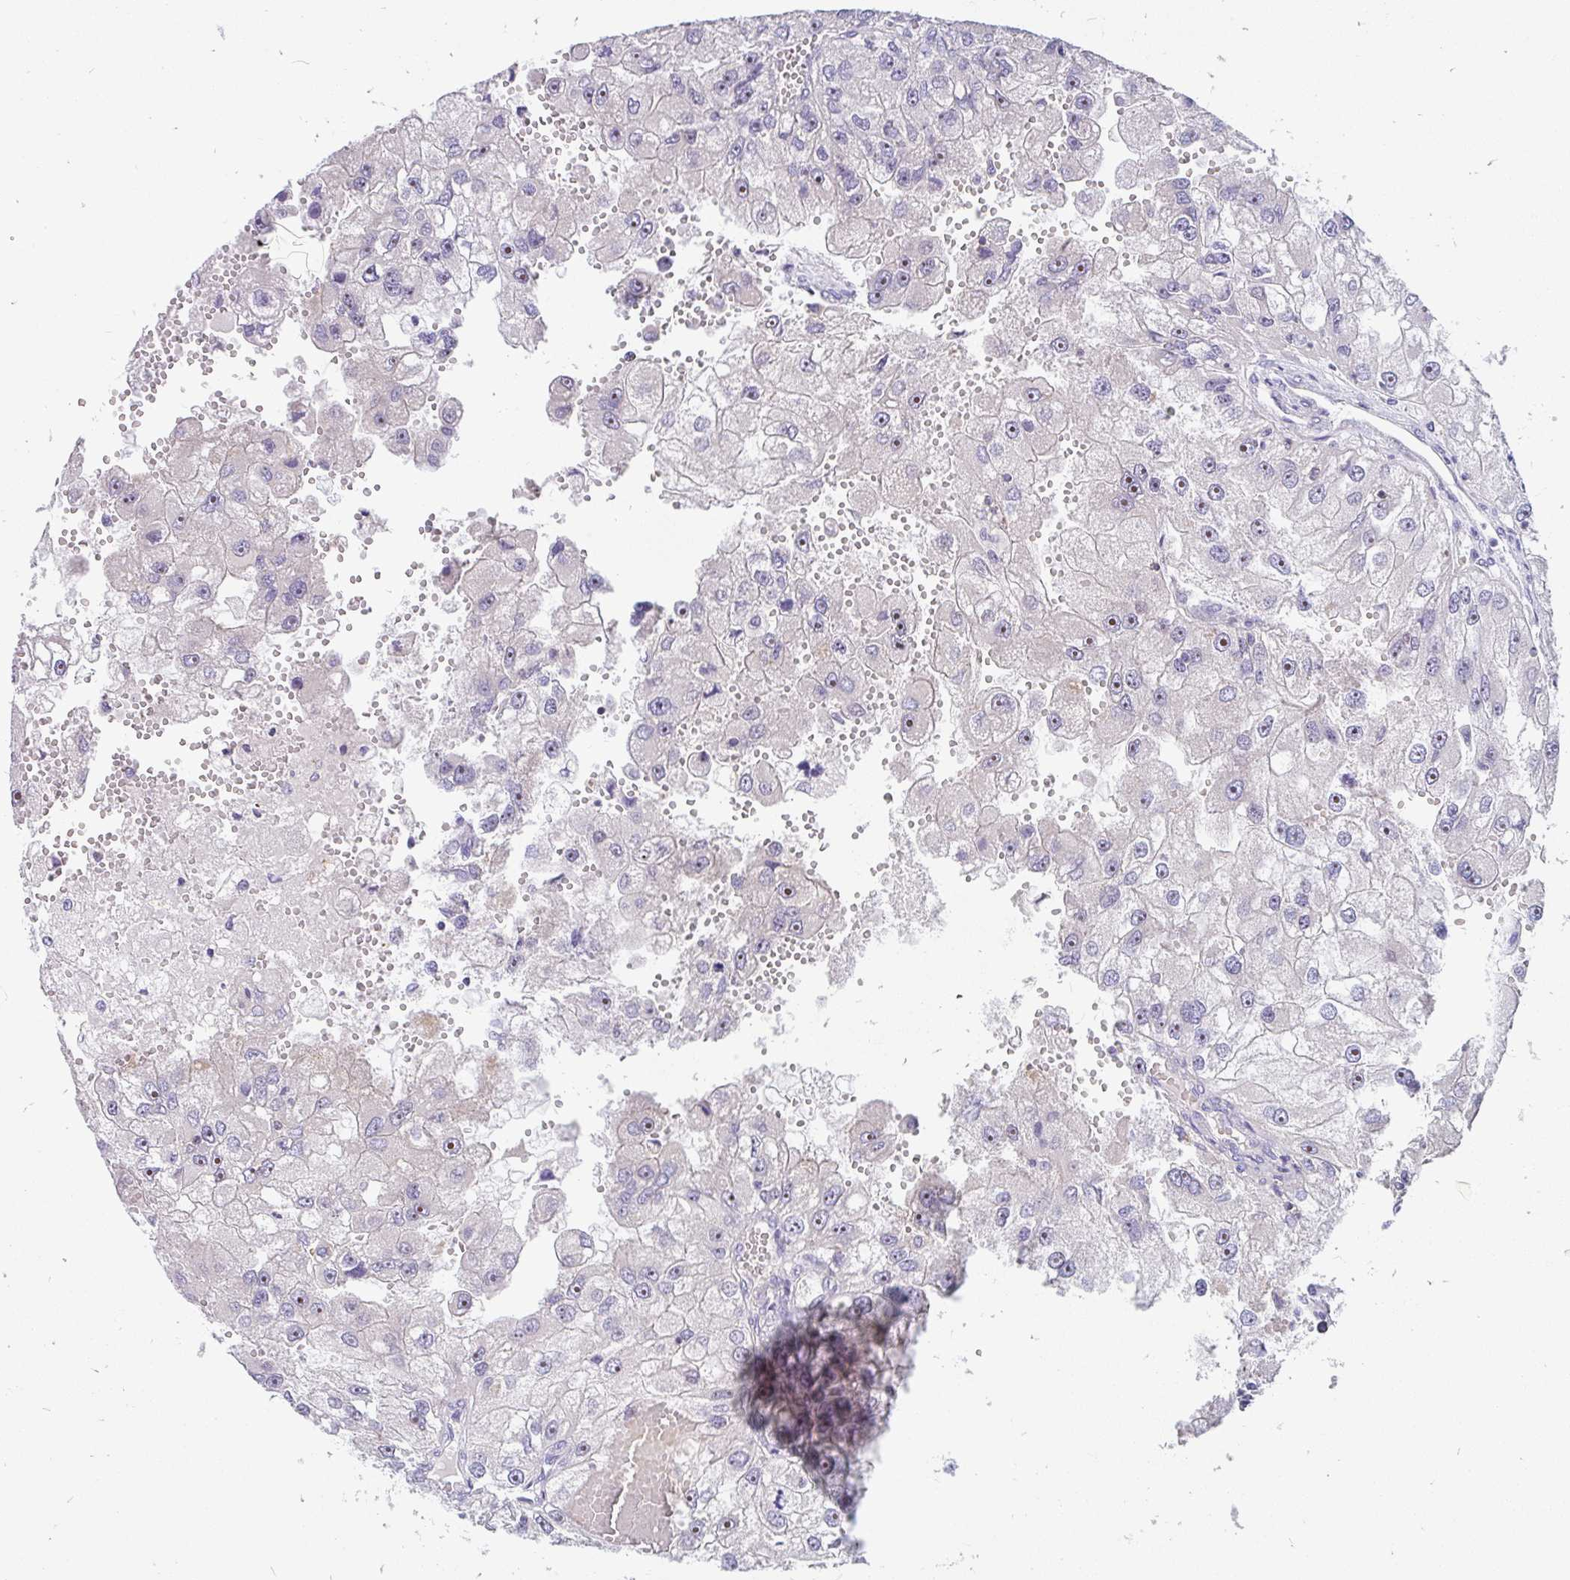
{"staining": {"intensity": "moderate", "quantity": "25%-75%", "location": "nuclear"}, "tissue": "renal cancer", "cell_type": "Tumor cells", "image_type": "cancer", "snomed": [{"axis": "morphology", "description": "Adenocarcinoma, NOS"}, {"axis": "topography", "description": "Kidney"}], "caption": "Human renal cancer stained with a brown dye demonstrates moderate nuclear positive positivity in approximately 25%-75% of tumor cells.", "gene": "LRRC26", "patient": {"sex": "male", "age": 63}}